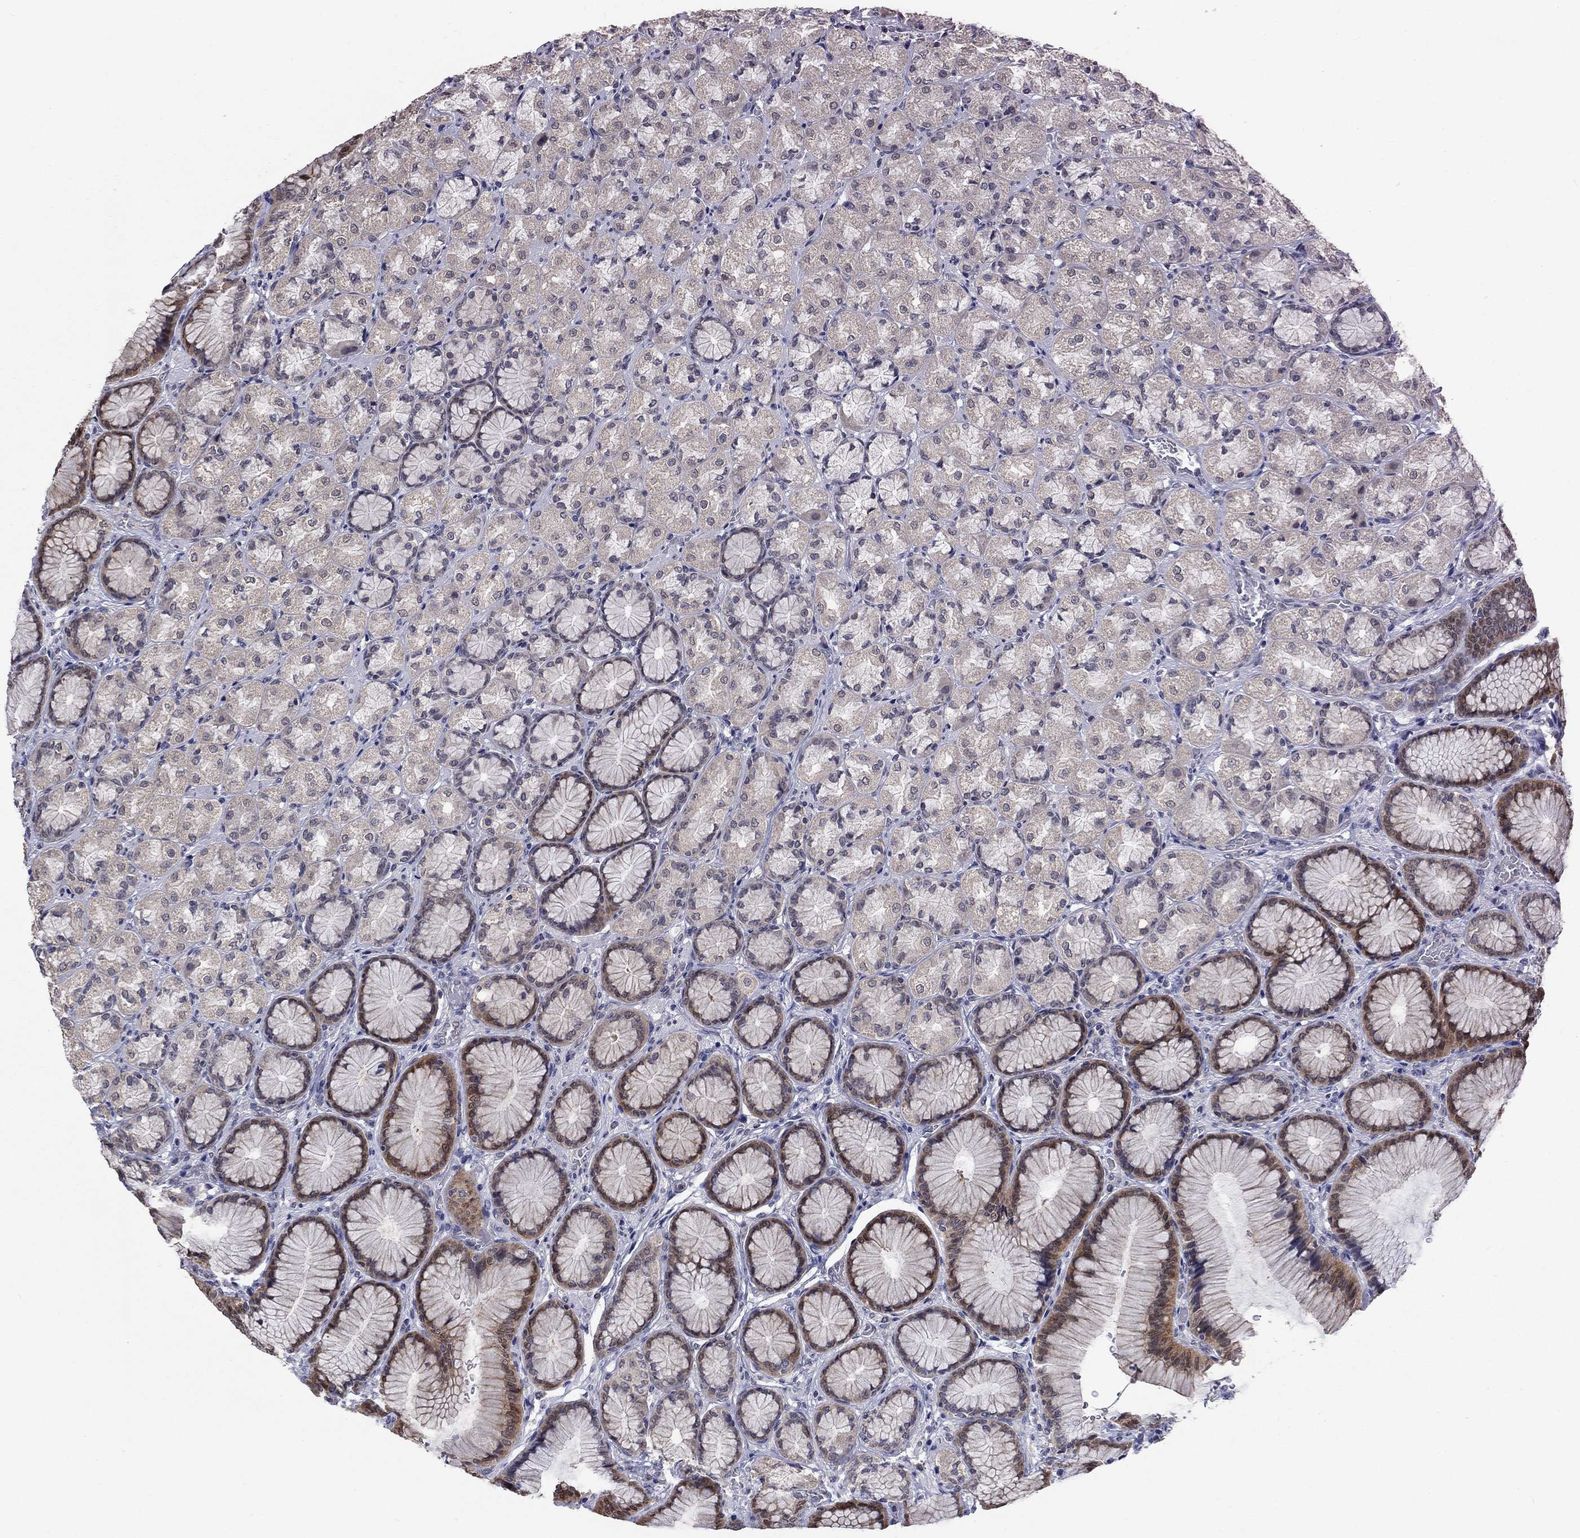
{"staining": {"intensity": "moderate", "quantity": "<25%", "location": "cytoplasmic/membranous"}, "tissue": "stomach", "cell_type": "Glandular cells", "image_type": "normal", "snomed": [{"axis": "morphology", "description": "Normal tissue, NOS"}, {"axis": "morphology", "description": "Adenocarcinoma, NOS"}, {"axis": "morphology", "description": "Adenocarcinoma, High grade"}, {"axis": "topography", "description": "Stomach, upper"}, {"axis": "topography", "description": "Stomach"}], "caption": "Glandular cells exhibit low levels of moderate cytoplasmic/membranous expression in about <25% of cells in unremarkable stomach.", "gene": "SPATA33", "patient": {"sex": "female", "age": 65}}